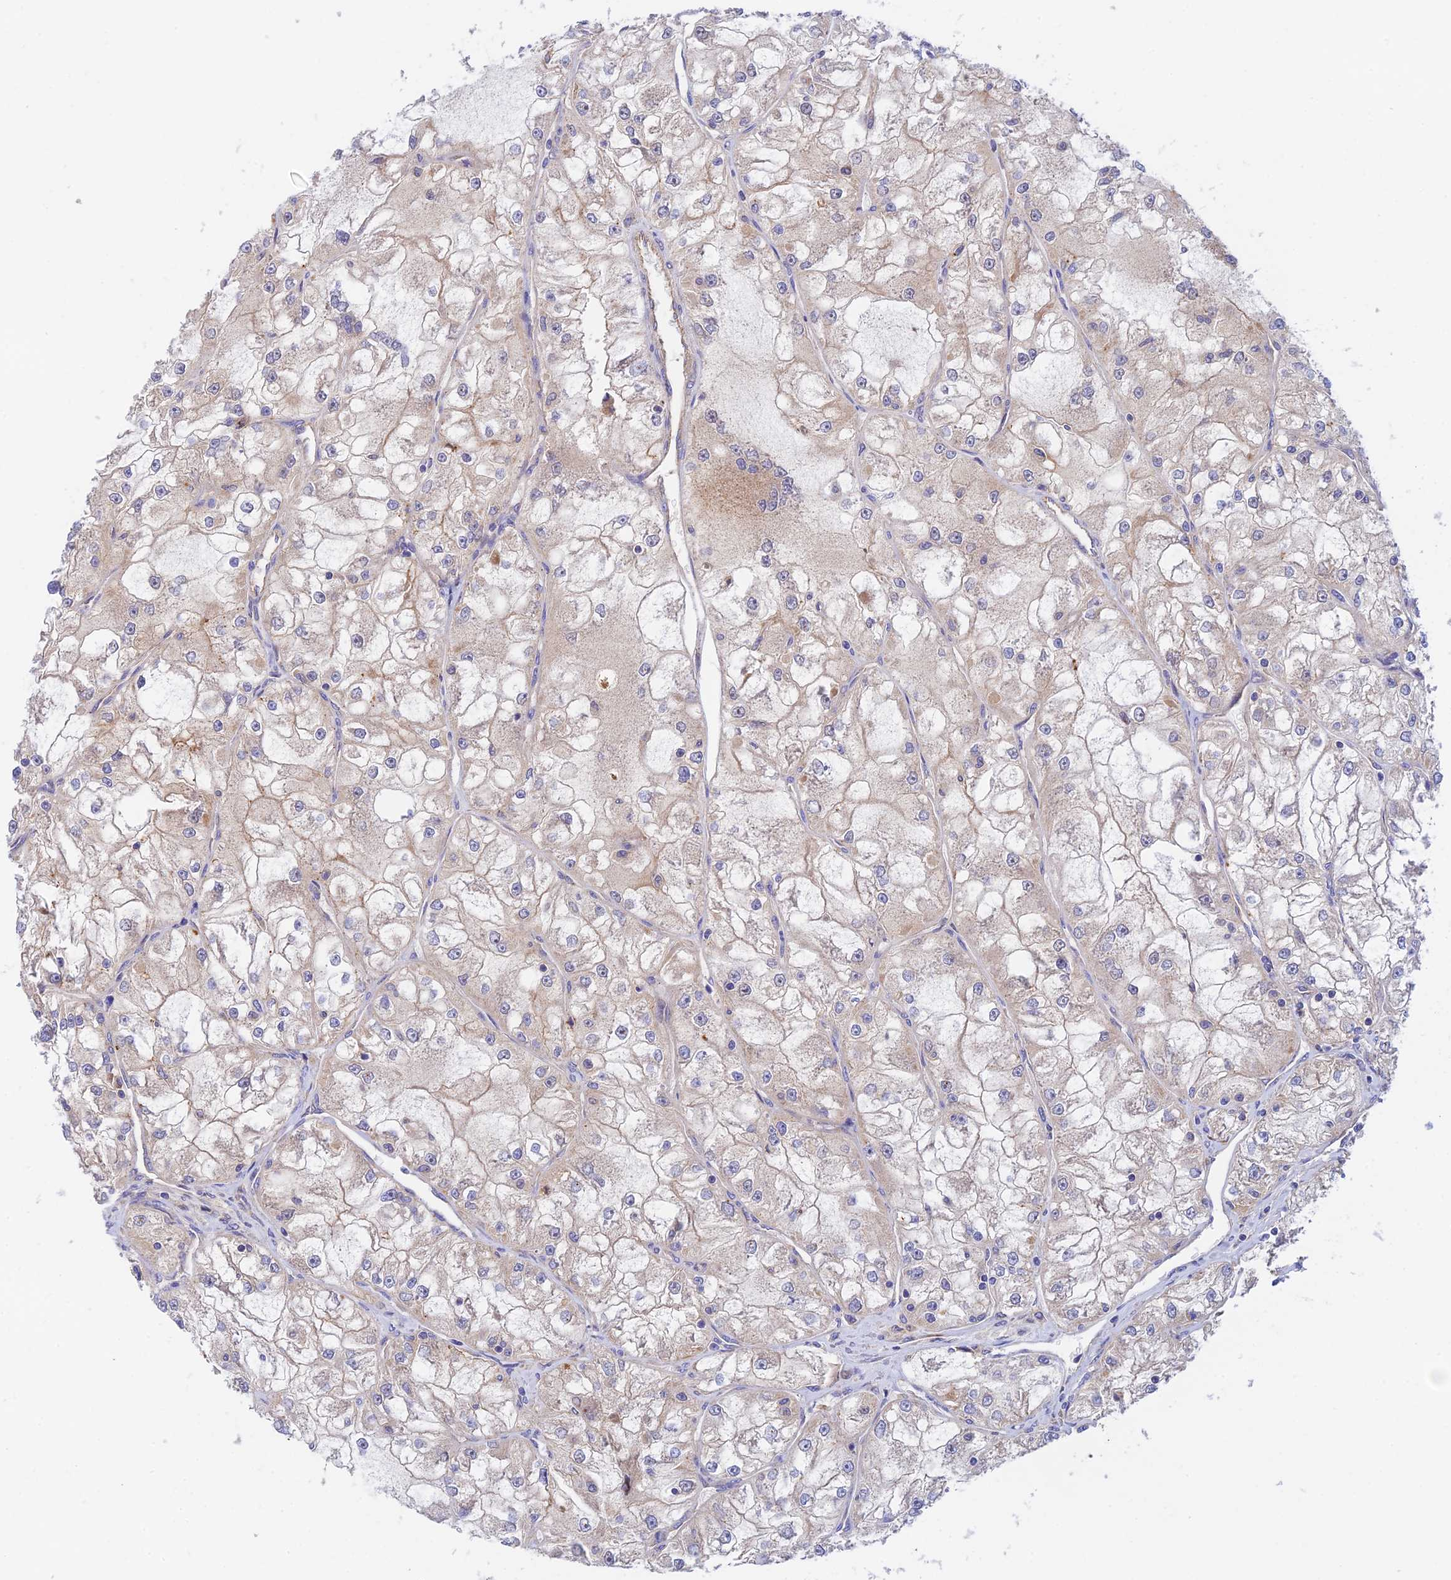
{"staining": {"intensity": "negative", "quantity": "none", "location": "none"}, "tissue": "renal cancer", "cell_type": "Tumor cells", "image_type": "cancer", "snomed": [{"axis": "morphology", "description": "Adenocarcinoma, NOS"}, {"axis": "topography", "description": "Kidney"}], "caption": "High magnification brightfield microscopy of renal cancer (adenocarcinoma) stained with DAB (3,3'-diaminobenzidine) (brown) and counterstained with hematoxylin (blue): tumor cells show no significant staining.", "gene": "RANBP6", "patient": {"sex": "female", "age": 72}}